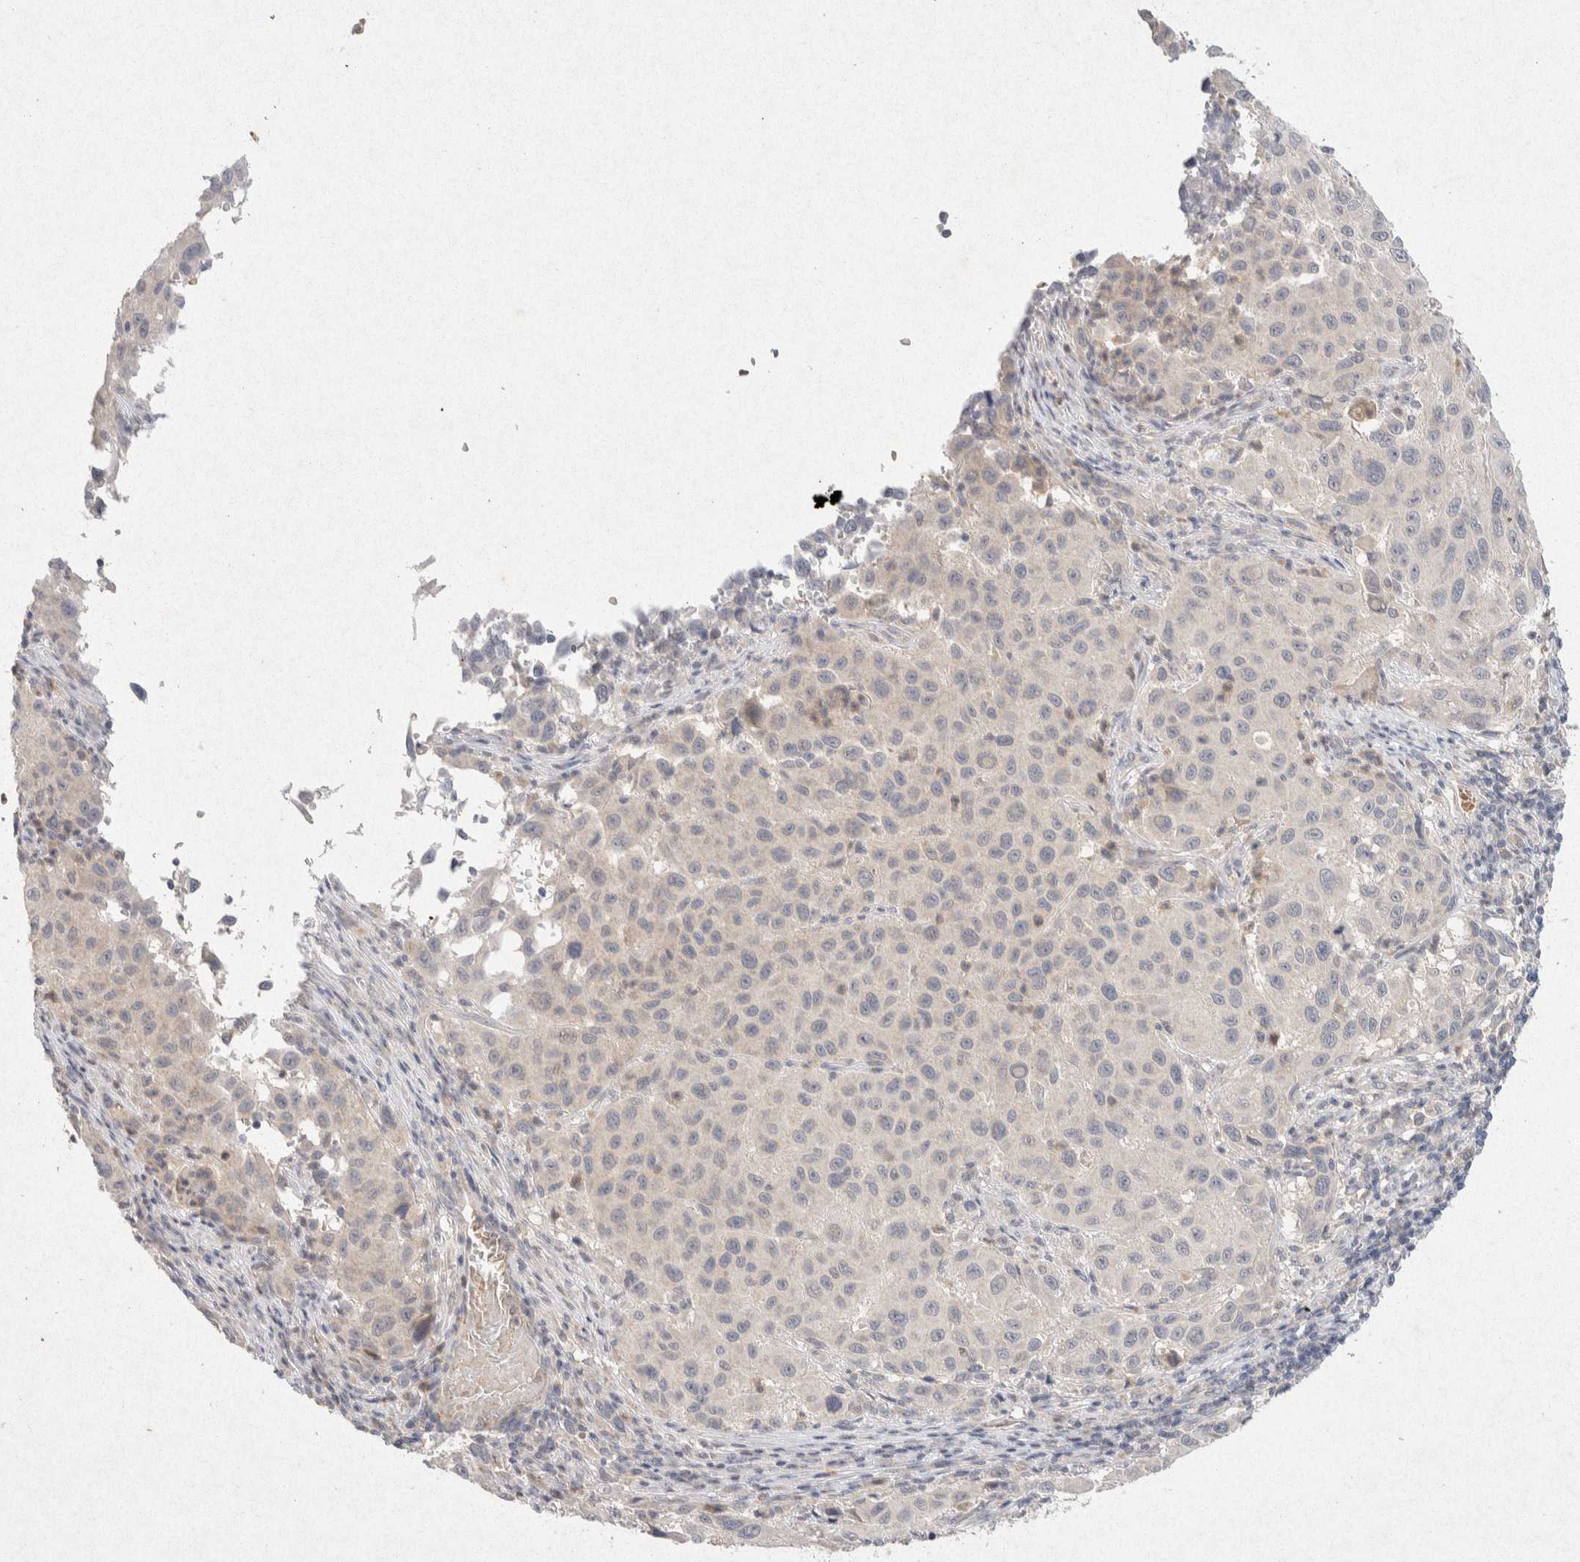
{"staining": {"intensity": "negative", "quantity": "none", "location": "none"}, "tissue": "melanoma", "cell_type": "Tumor cells", "image_type": "cancer", "snomed": [{"axis": "morphology", "description": "Malignant melanoma, Metastatic site"}, {"axis": "topography", "description": "Lymph node"}], "caption": "Melanoma stained for a protein using immunohistochemistry (IHC) displays no staining tumor cells.", "gene": "GNAI1", "patient": {"sex": "male", "age": 61}}